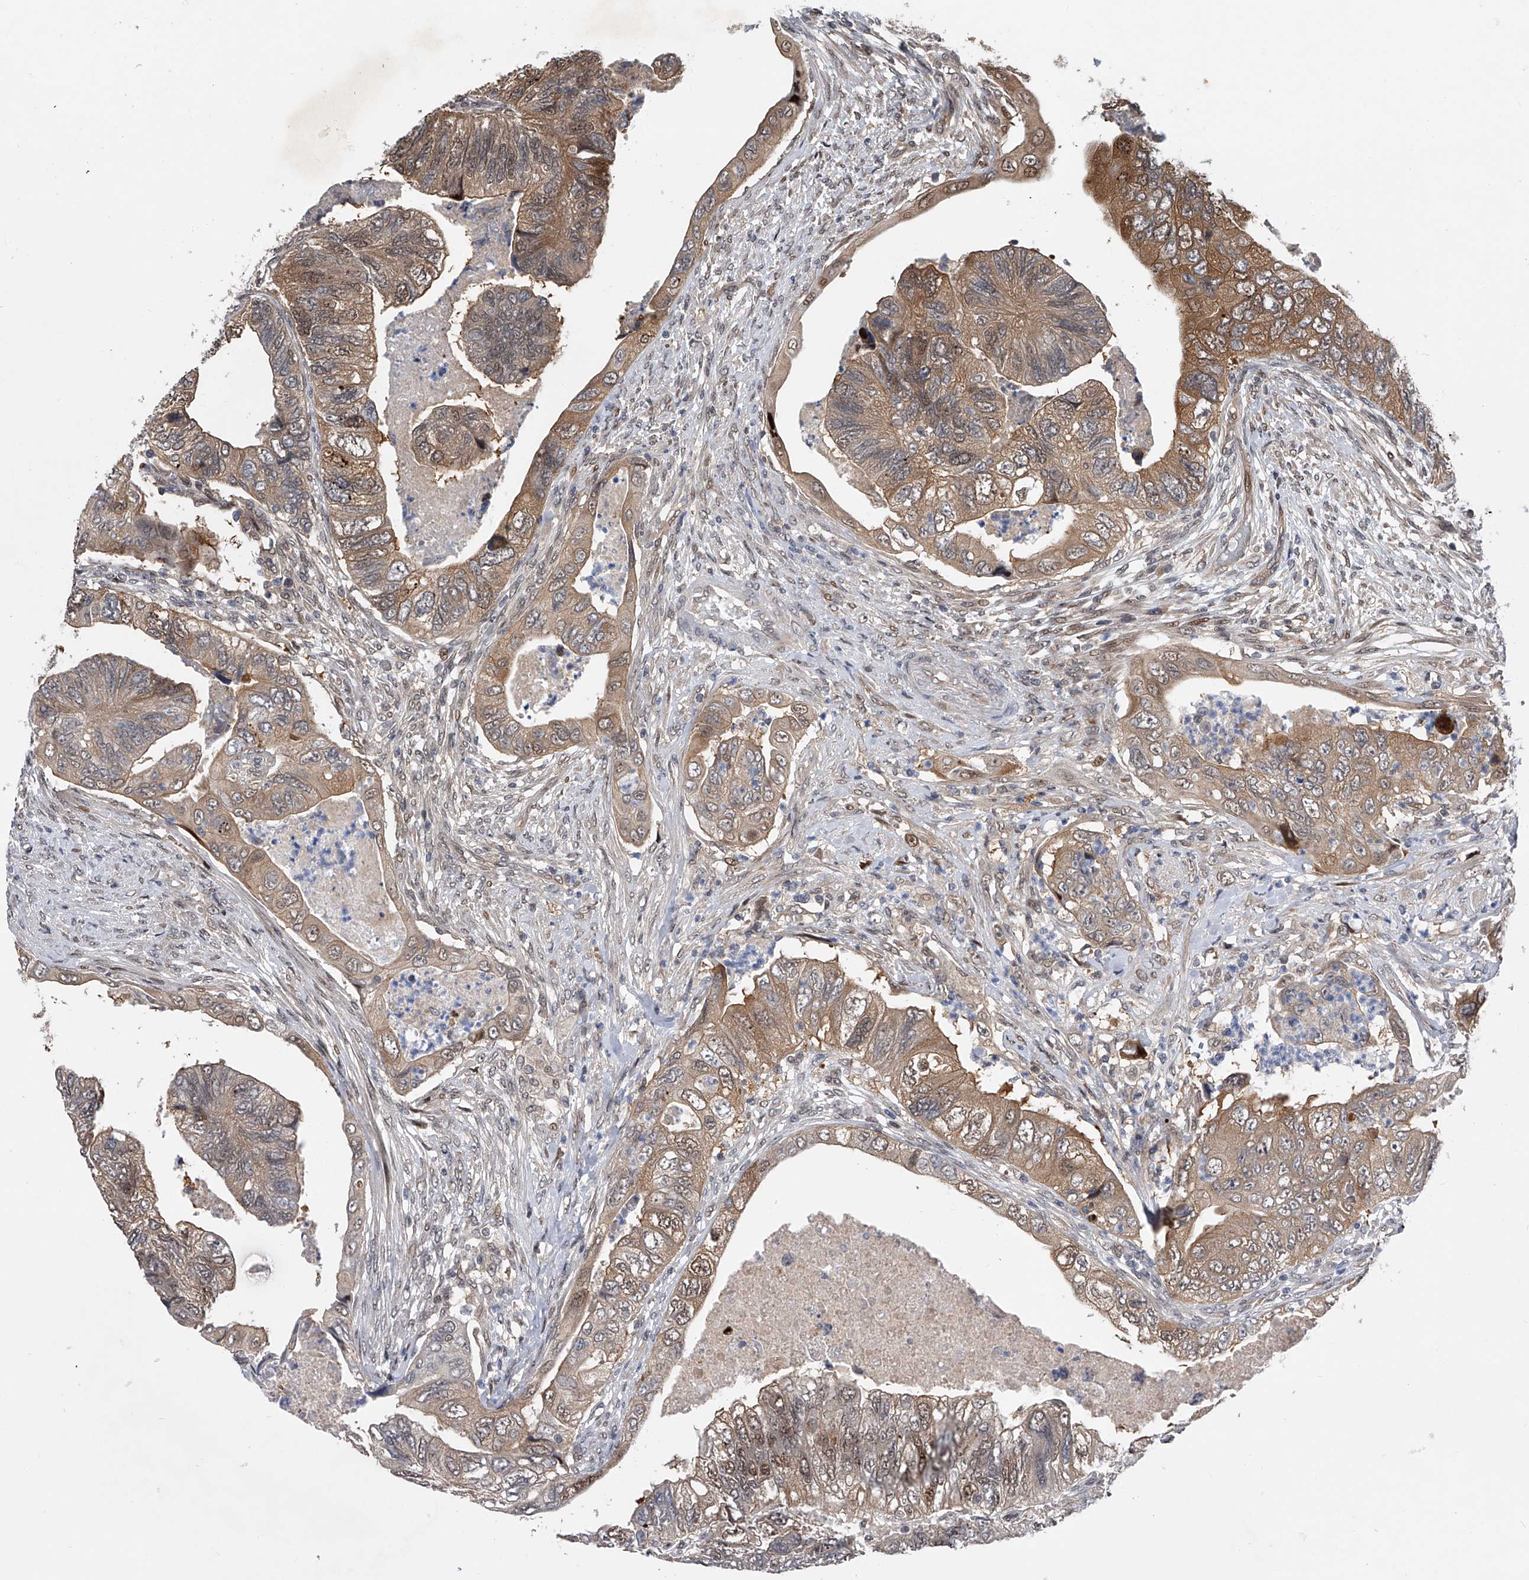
{"staining": {"intensity": "moderate", "quantity": ">75%", "location": "cytoplasmic/membranous,nuclear"}, "tissue": "colorectal cancer", "cell_type": "Tumor cells", "image_type": "cancer", "snomed": [{"axis": "morphology", "description": "Adenocarcinoma, NOS"}, {"axis": "topography", "description": "Rectum"}], "caption": "This is a micrograph of immunohistochemistry staining of colorectal cancer, which shows moderate expression in the cytoplasmic/membranous and nuclear of tumor cells.", "gene": "RWDD2A", "patient": {"sex": "male", "age": 63}}